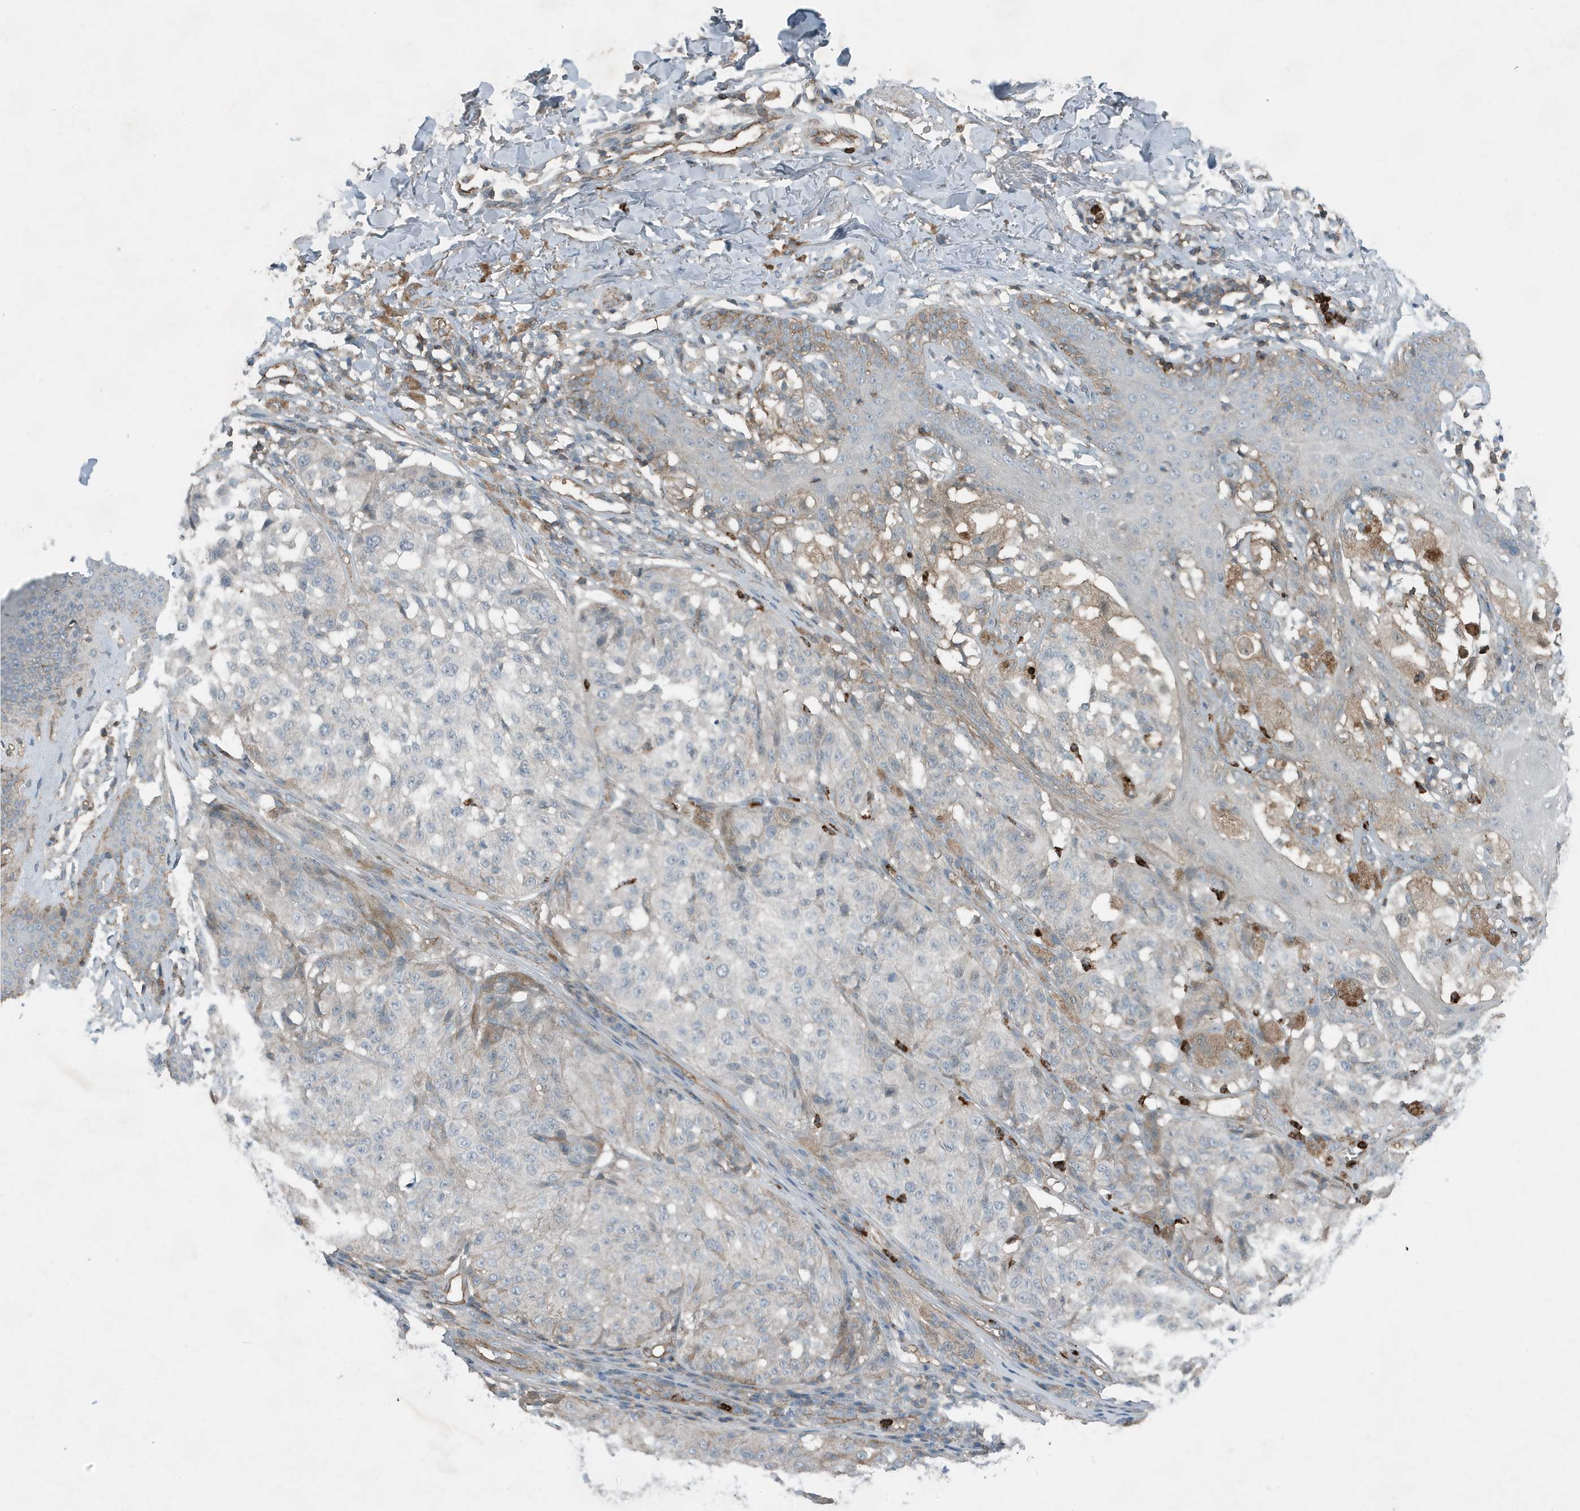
{"staining": {"intensity": "negative", "quantity": "none", "location": "none"}, "tissue": "melanoma", "cell_type": "Tumor cells", "image_type": "cancer", "snomed": [{"axis": "morphology", "description": "Malignant melanoma, NOS"}, {"axis": "topography", "description": "Skin"}], "caption": "This is a micrograph of immunohistochemistry (IHC) staining of melanoma, which shows no expression in tumor cells.", "gene": "DAPP1", "patient": {"sex": "female", "age": 46}}